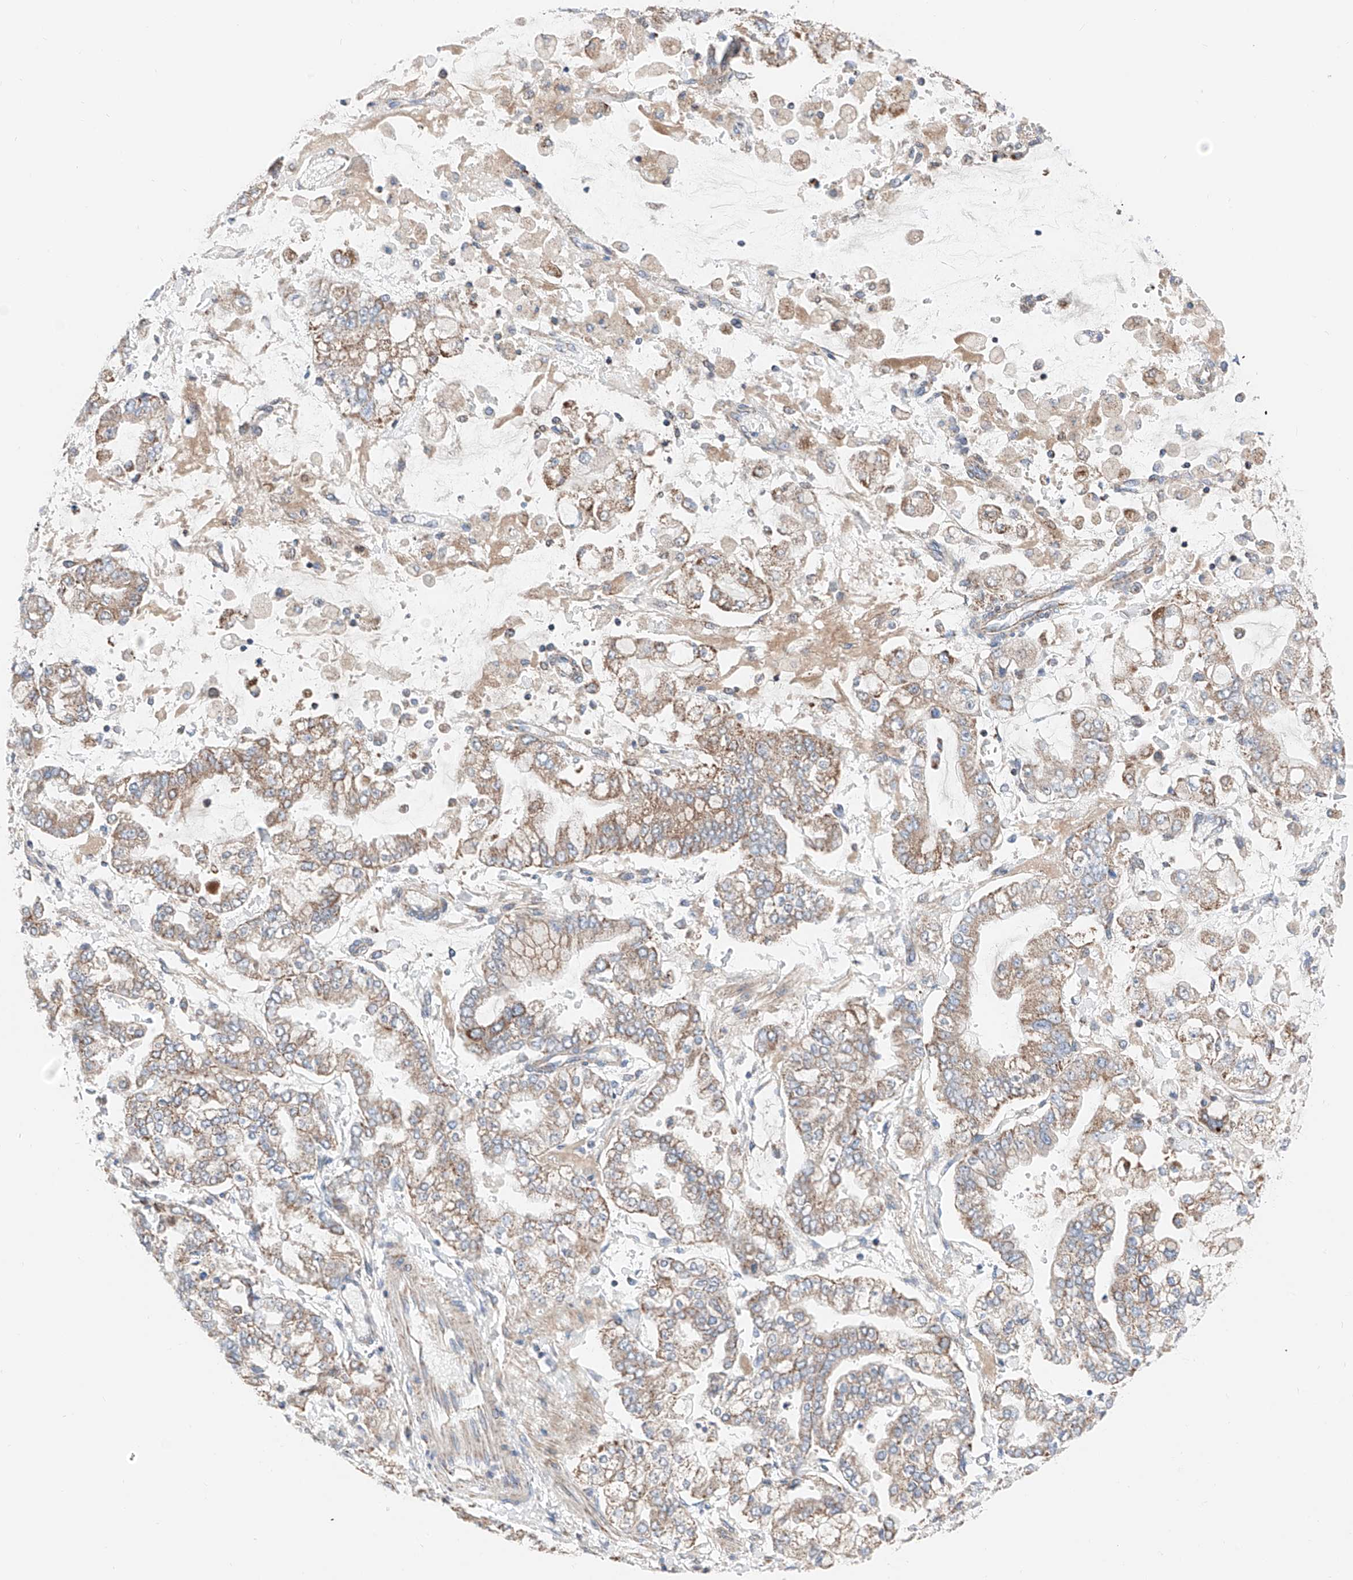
{"staining": {"intensity": "moderate", "quantity": ">75%", "location": "cytoplasmic/membranous"}, "tissue": "stomach cancer", "cell_type": "Tumor cells", "image_type": "cancer", "snomed": [{"axis": "morphology", "description": "Normal tissue, NOS"}, {"axis": "morphology", "description": "Adenocarcinoma, NOS"}, {"axis": "topography", "description": "Stomach, upper"}, {"axis": "topography", "description": "Stomach"}], "caption": "IHC (DAB (3,3'-diaminobenzidine)) staining of human stomach cancer demonstrates moderate cytoplasmic/membranous protein staining in about >75% of tumor cells.", "gene": "MRAP", "patient": {"sex": "male", "age": 76}}